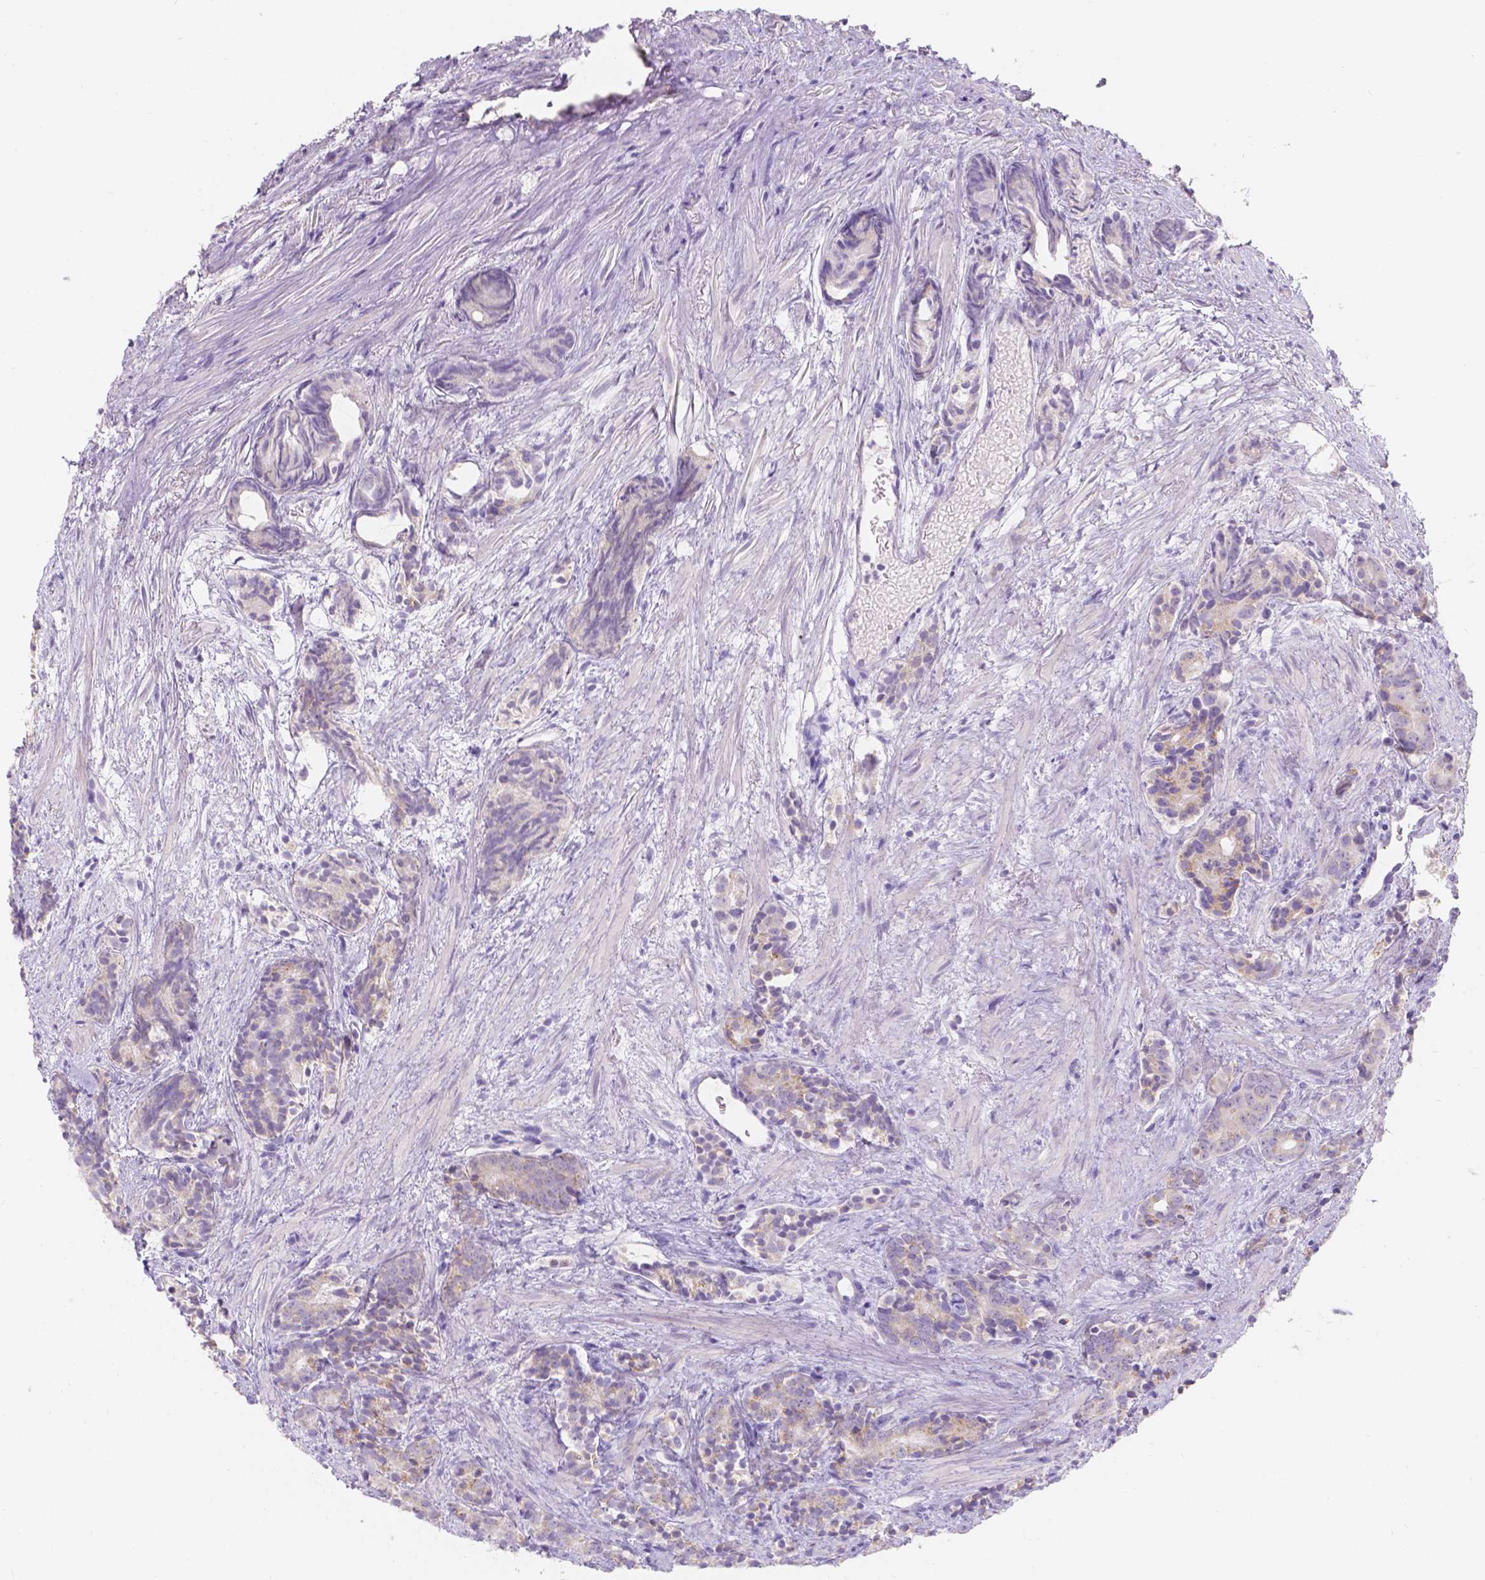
{"staining": {"intensity": "negative", "quantity": "none", "location": "none"}, "tissue": "prostate cancer", "cell_type": "Tumor cells", "image_type": "cancer", "snomed": [{"axis": "morphology", "description": "Adenocarcinoma, High grade"}, {"axis": "topography", "description": "Prostate"}], "caption": "Prostate high-grade adenocarcinoma was stained to show a protein in brown. There is no significant staining in tumor cells.", "gene": "HTN3", "patient": {"sex": "male", "age": 84}}